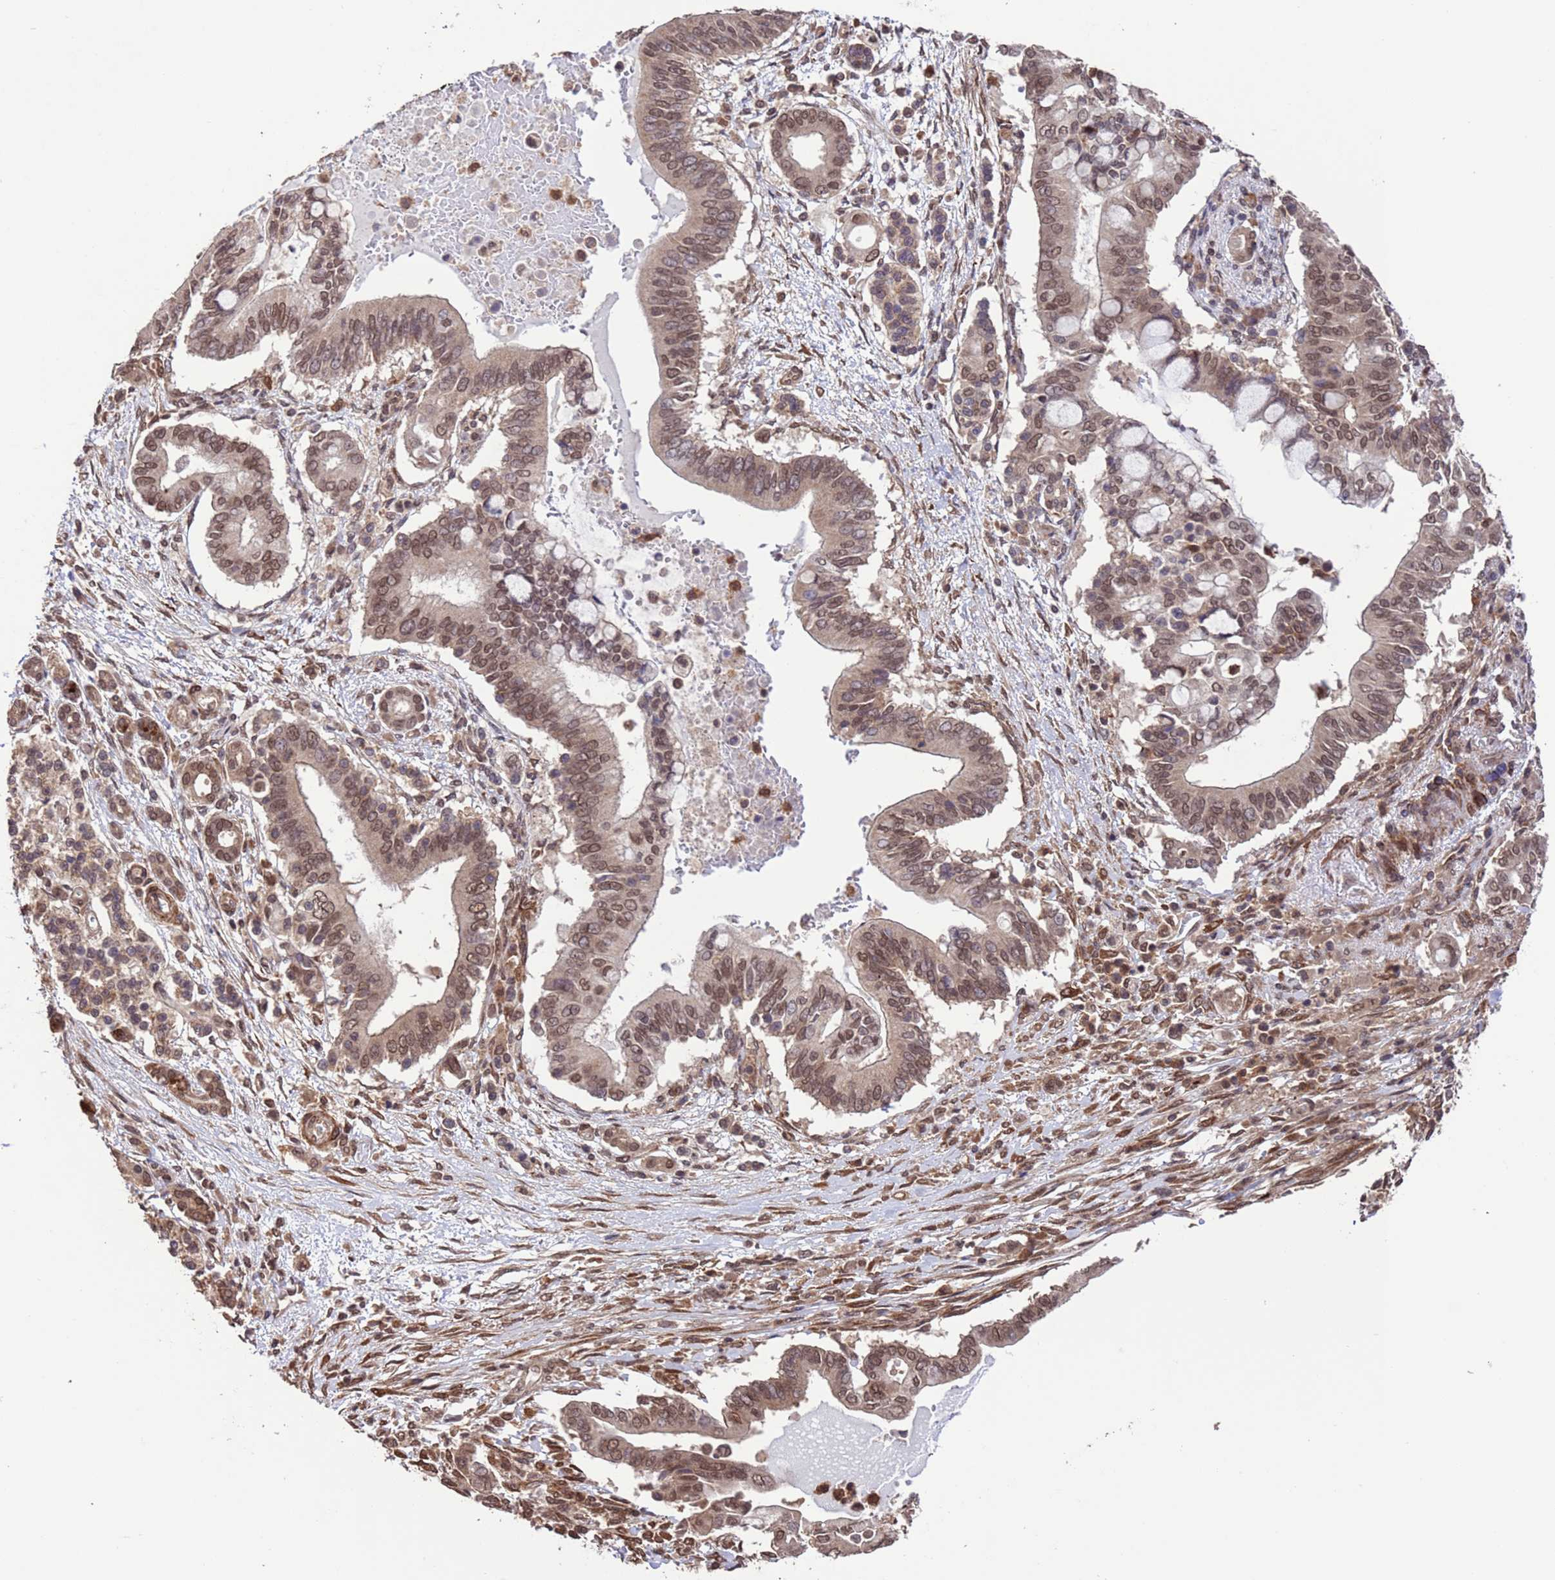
{"staining": {"intensity": "moderate", "quantity": ">75%", "location": "nuclear"}, "tissue": "pancreatic cancer", "cell_type": "Tumor cells", "image_type": "cancer", "snomed": [{"axis": "morphology", "description": "Adenocarcinoma, NOS"}, {"axis": "topography", "description": "Pancreas"}], "caption": "Protein staining of pancreatic adenocarcinoma tissue exhibits moderate nuclear positivity in approximately >75% of tumor cells.", "gene": "VSTM4", "patient": {"sex": "male", "age": 68}}